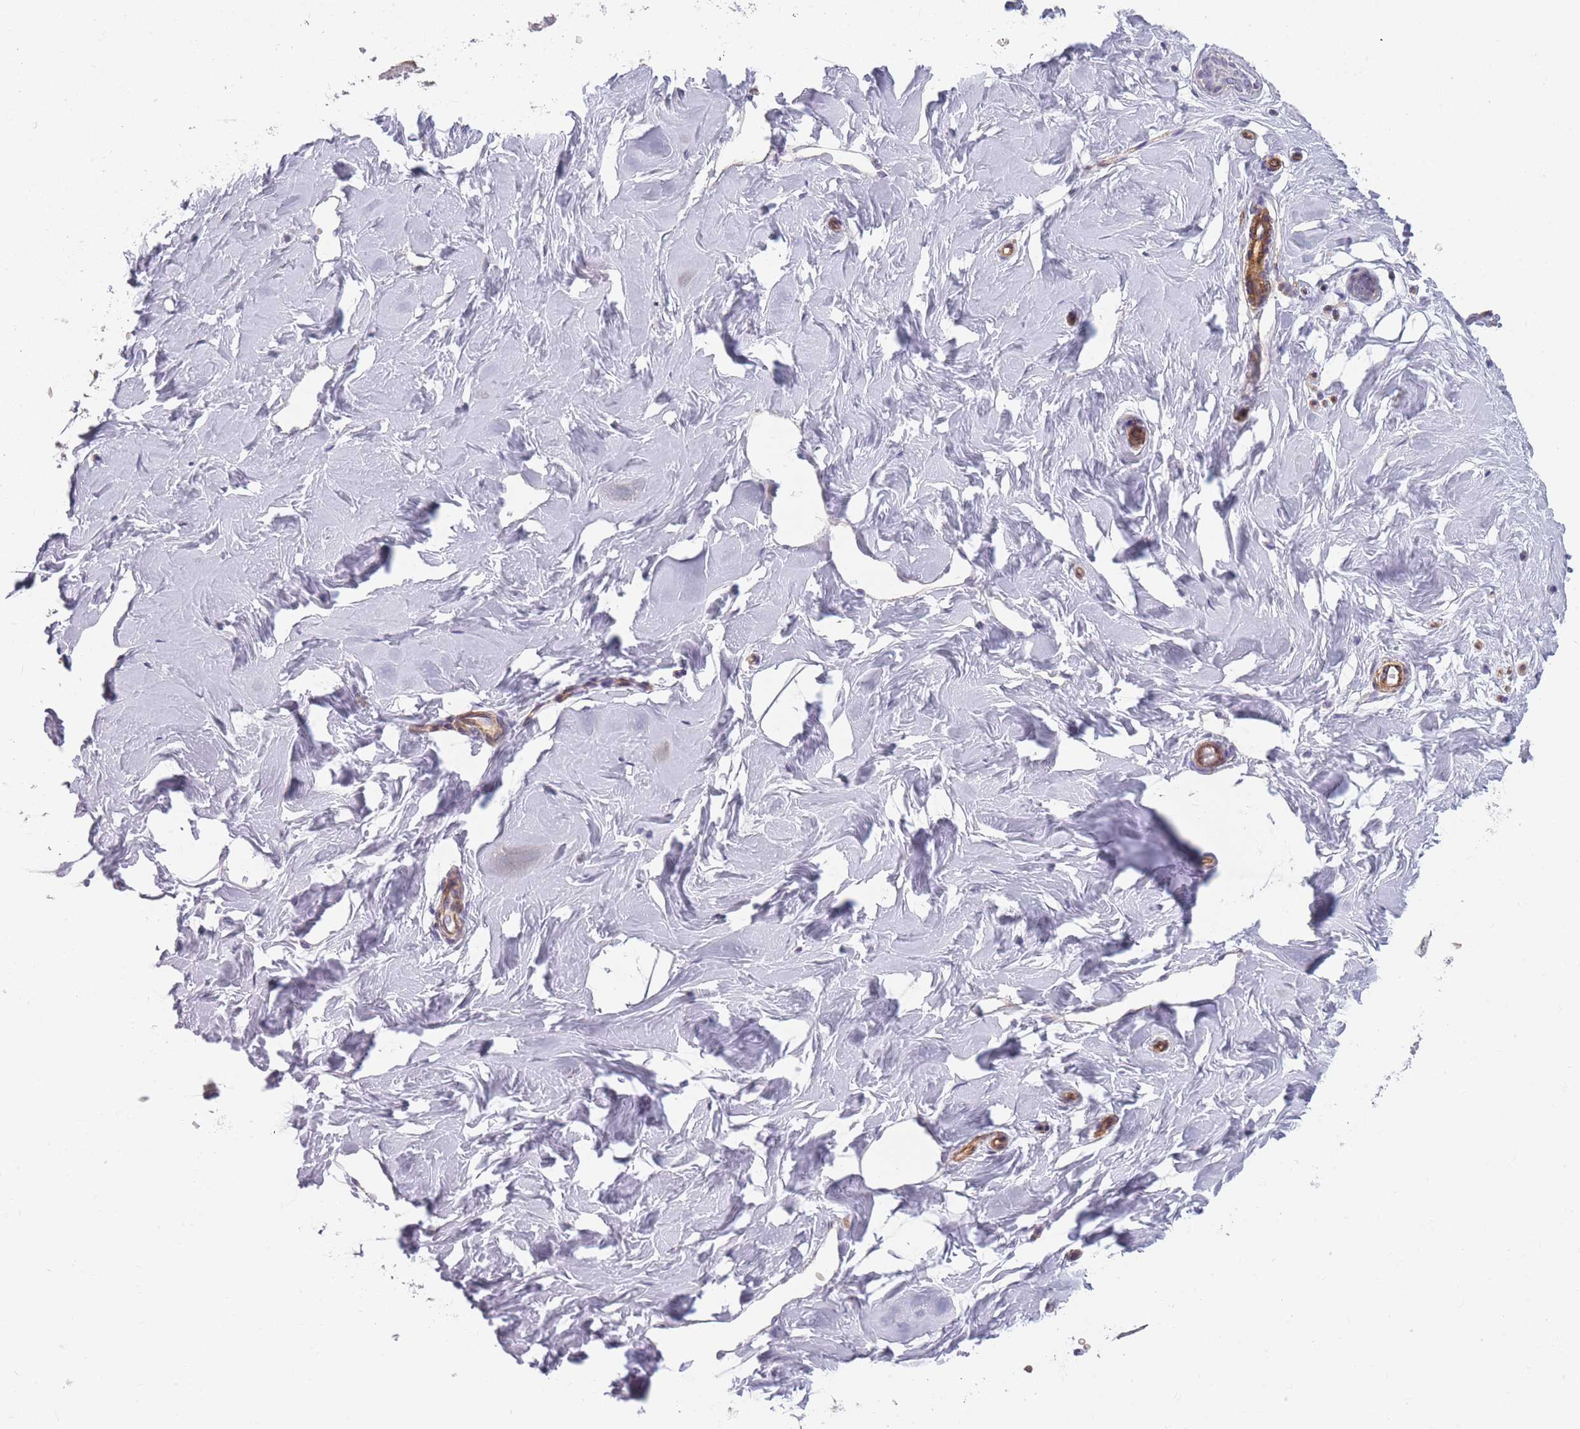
{"staining": {"intensity": "negative", "quantity": "none", "location": "none"}, "tissue": "breast", "cell_type": "Adipocytes", "image_type": "normal", "snomed": [{"axis": "morphology", "description": "Normal tissue, NOS"}, {"axis": "topography", "description": "Breast"}], "caption": "Immunohistochemistry of benign human breast shows no positivity in adipocytes. Brightfield microscopy of immunohistochemistry (IHC) stained with DAB (3,3'-diaminobenzidine) (brown) and hematoxylin (blue), captured at high magnification.", "gene": "OR6B2", "patient": {"sex": "female", "age": 23}}